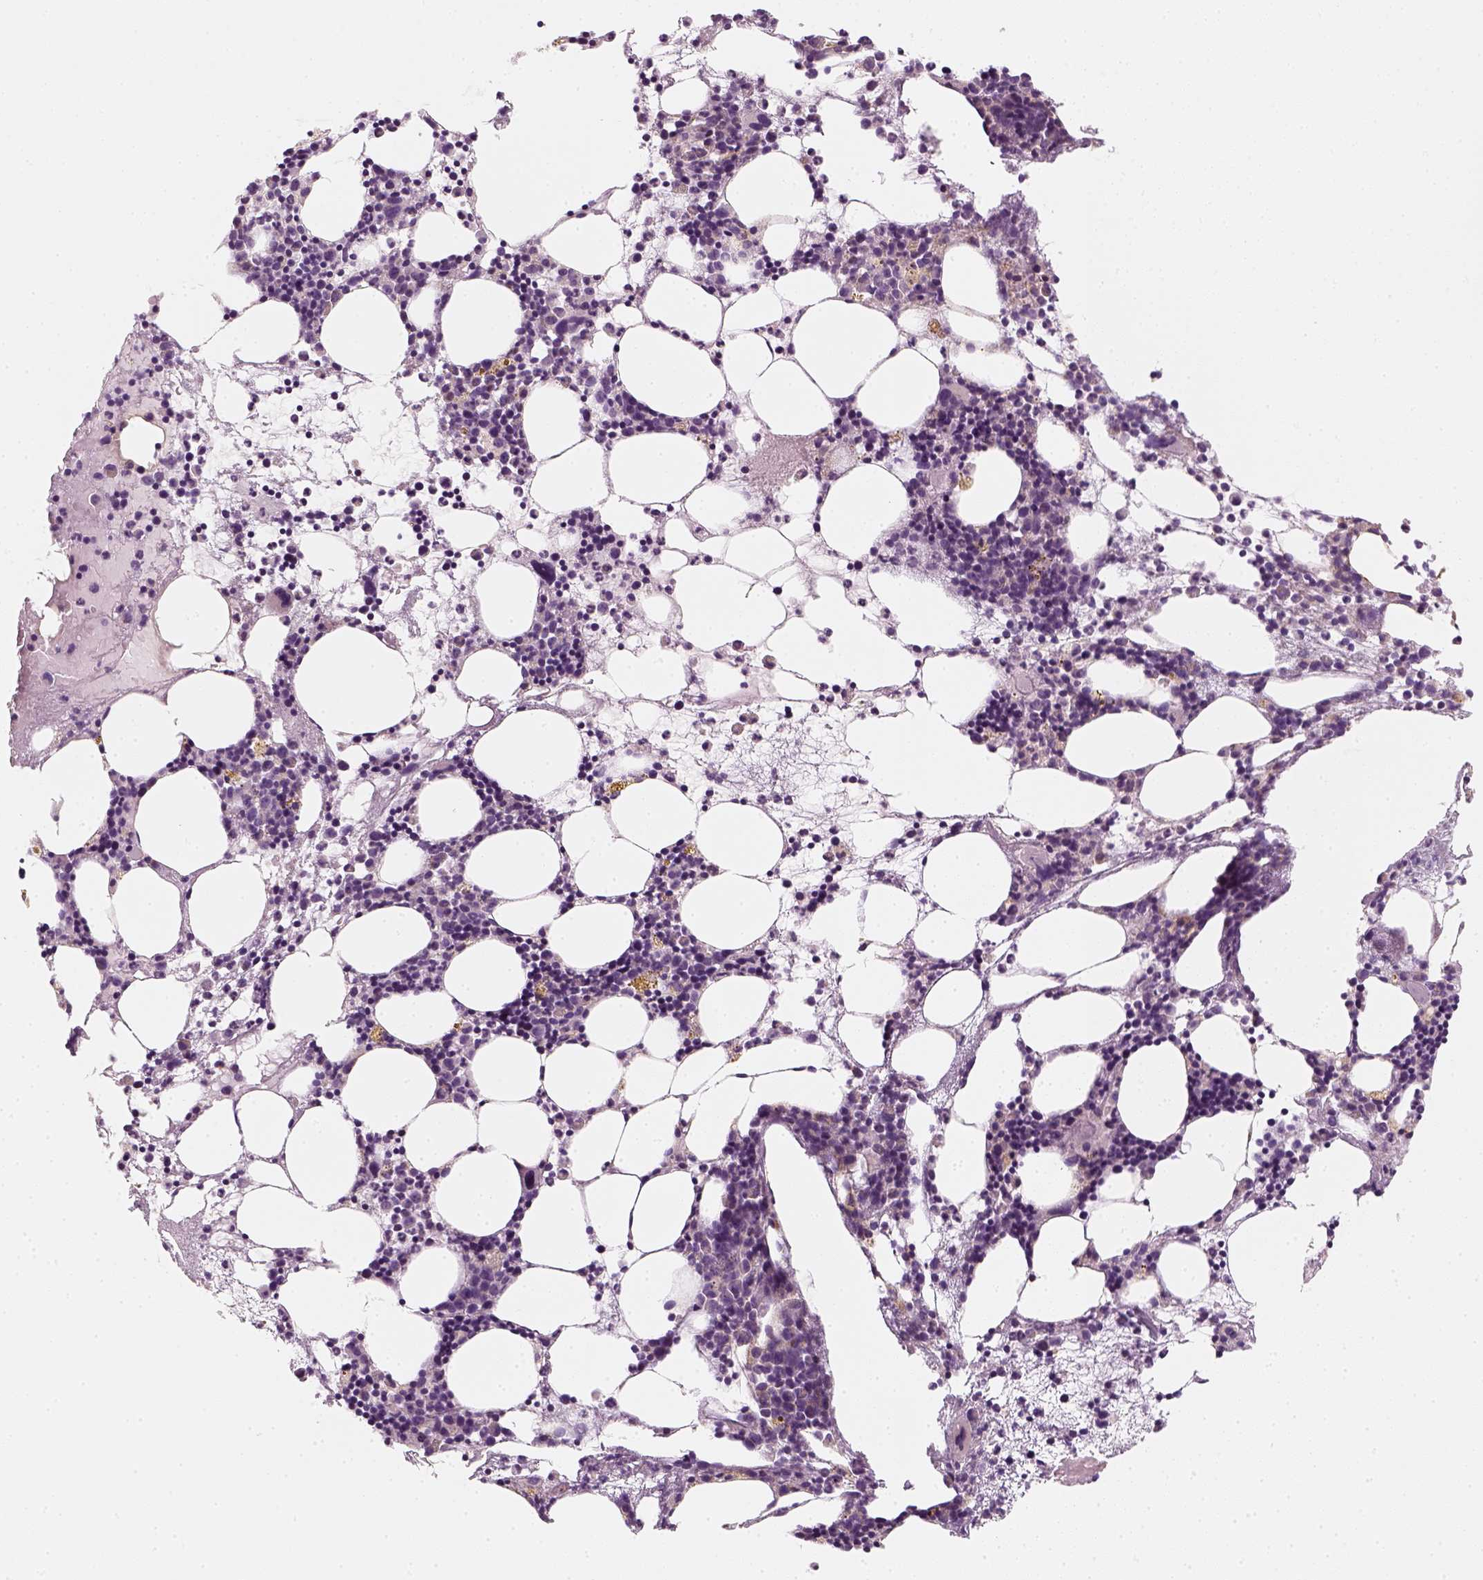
{"staining": {"intensity": "negative", "quantity": "none", "location": "none"}, "tissue": "bone marrow", "cell_type": "Hematopoietic cells", "image_type": "normal", "snomed": [{"axis": "morphology", "description": "Normal tissue, NOS"}, {"axis": "topography", "description": "Bone marrow"}], "caption": "The photomicrograph exhibits no significant staining in hematopoietic cells of bone marrow. (DAB (3,3'-diaminobenzidine) immunohistochemistry (IHC) with hematoxylin counter stain).", "gene": "AWAT2", "patient": {"sex": "male", "age": 54}}